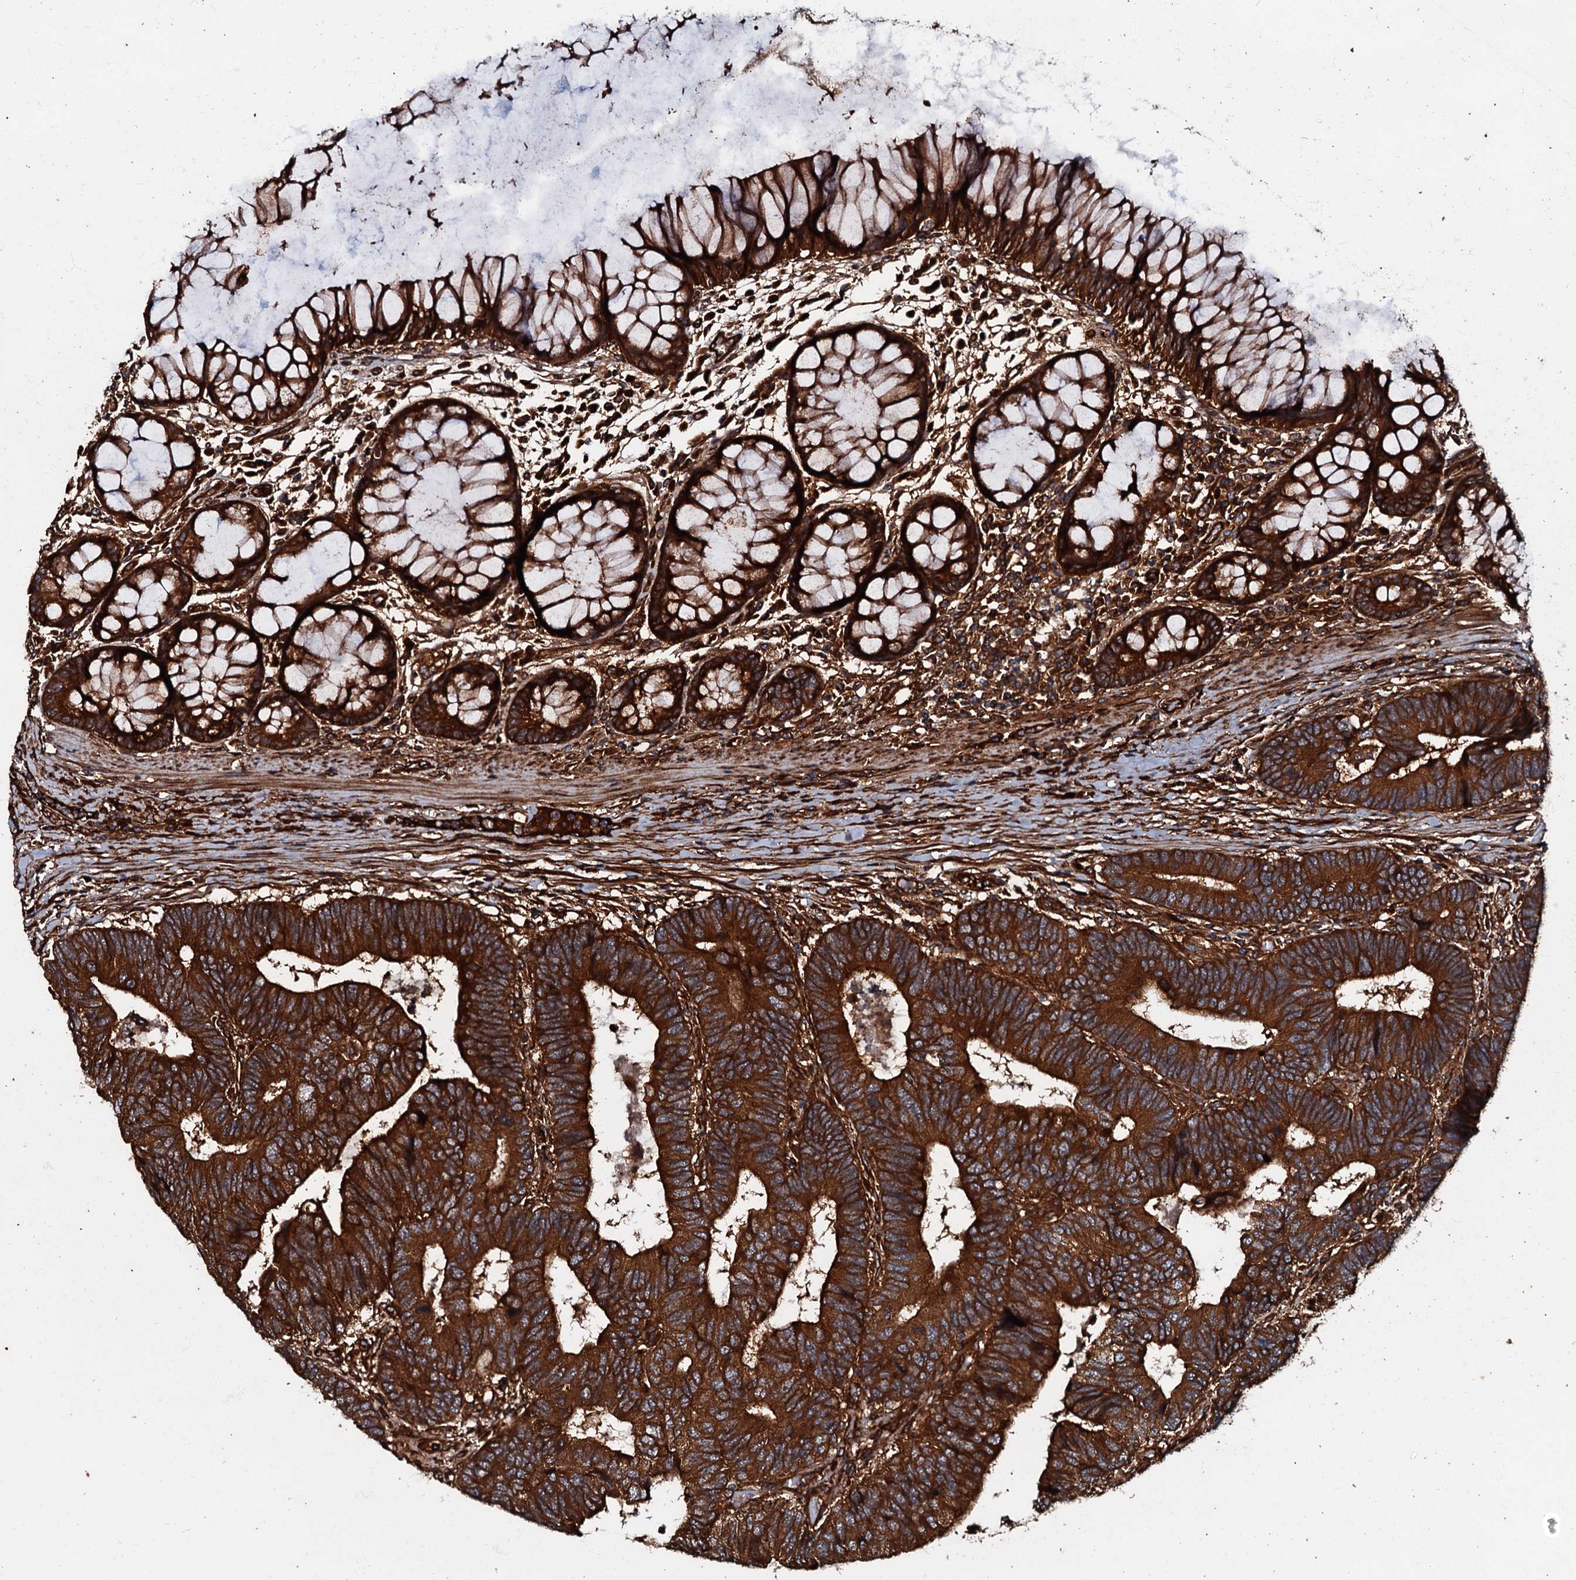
{"staining": {"intensity": "strong", "quantity": ">75%", "location": "cytoplasmic/membranous"}, "tissue": "colorectal cancer", "cell_type": "Tumor cells", "image_type": "cancer", "snomed": [{"axis": "morphology", "description": "Adenocarcinoma, NOS"}, {"axis": "topography", "description": "Colon"}], "caption": "Protein expression analysis of human colorectal cancer (adenocarcinoma) reveals strong cytoplasmic/membranous staining in about >75% of tumor cells.", "gene": "BLOC1S6", "patient": {"sex": "female", "age": 67}}